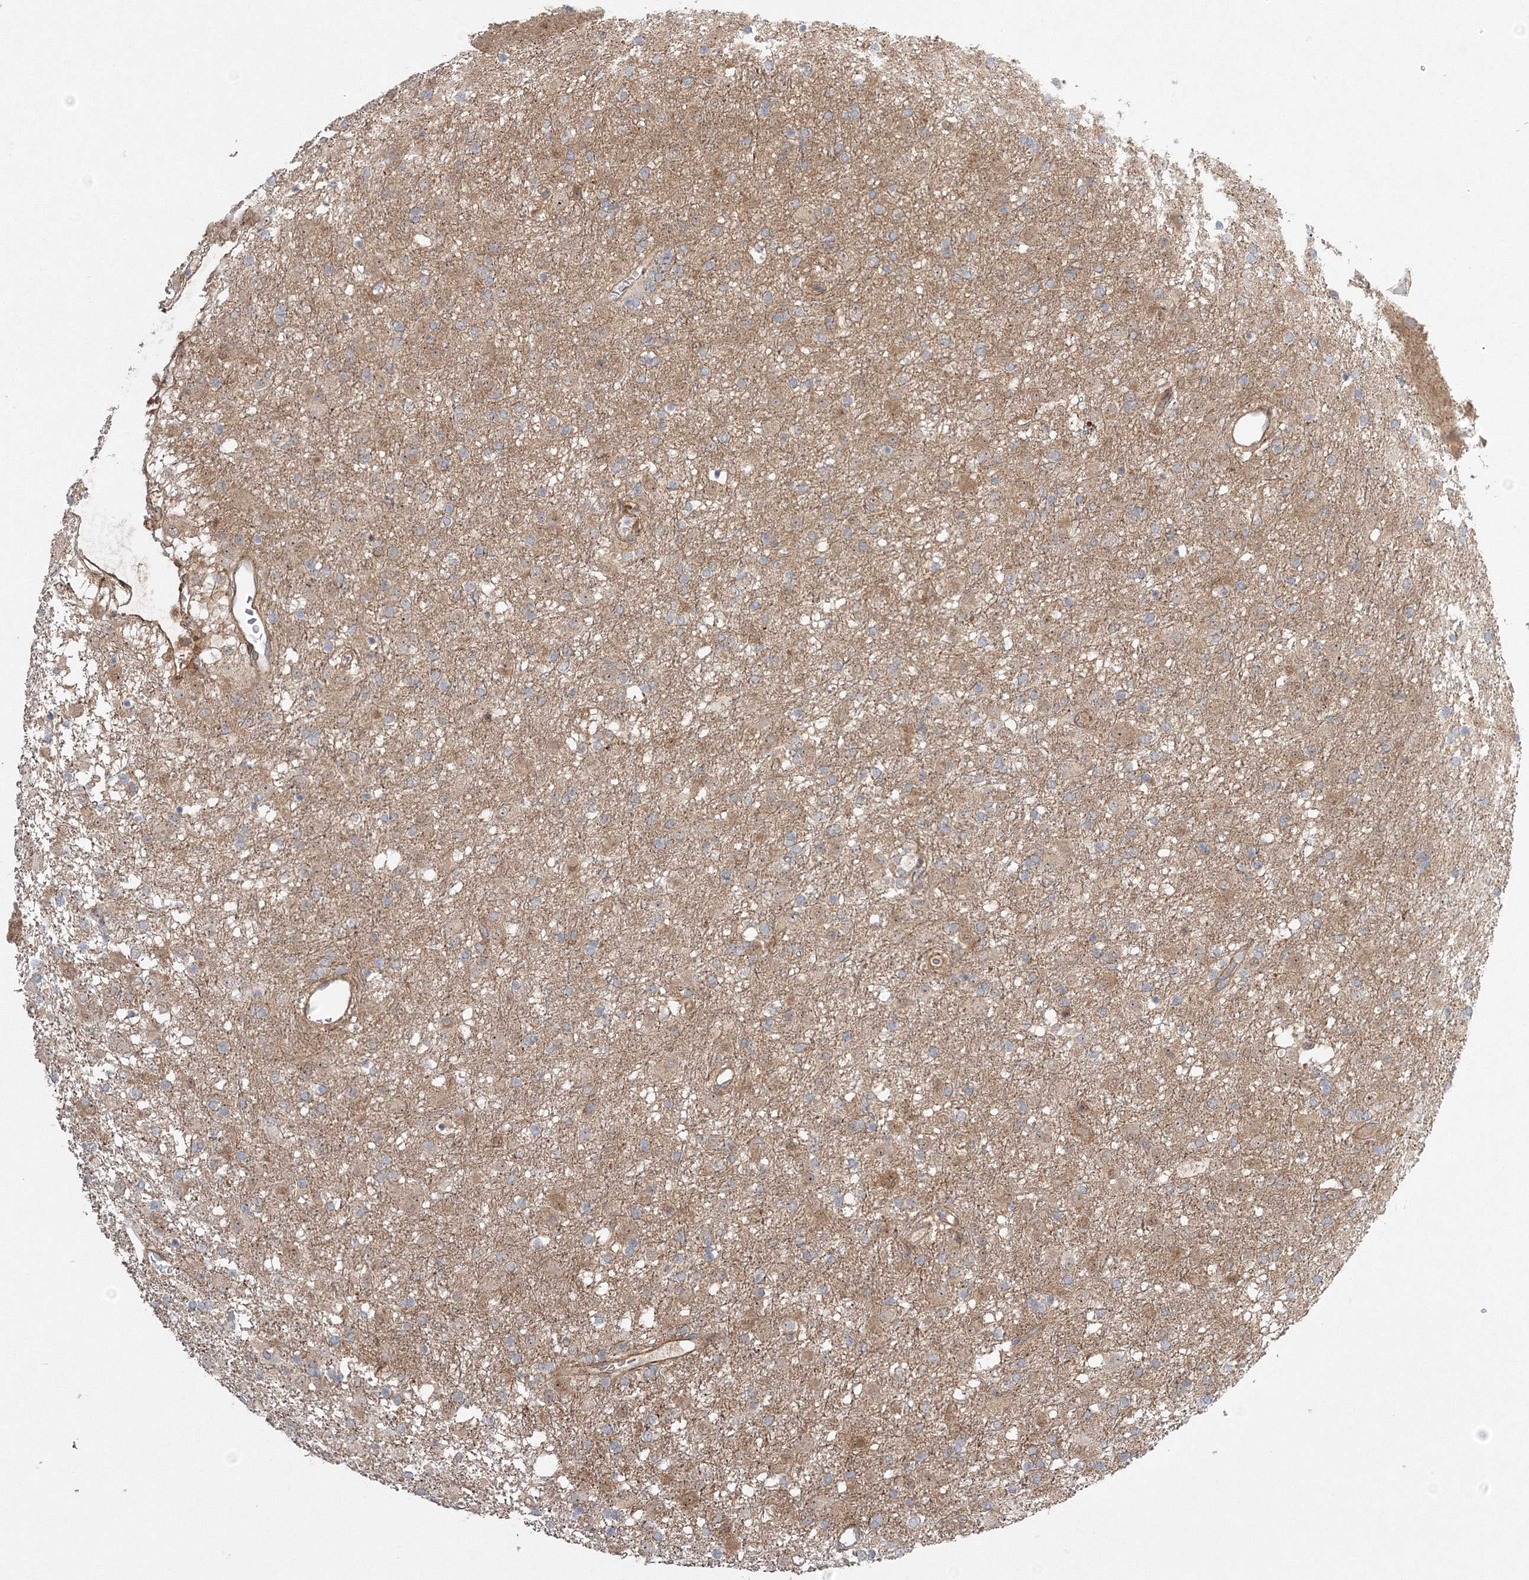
{"staining": {"intensity": "moderate", "quantity": "25%-75%", "location": "nuclear"}, "tissue": "glioma", "cell_type": "Tumor cells", "image_type": "cancer", "snomed": [{"axis": "morphology", "description": "Glioma, malignant, Low grade"}, {"axis": "topography", "description": "Brain"}], "caption": "Human malignant glioma (low-grade) stained with a brown dye displays moderate nuclear positive staining in about 25%-75% of tumor cells.", "gene": "NPM3", "patient": {"sex": "male", "age": 65}}